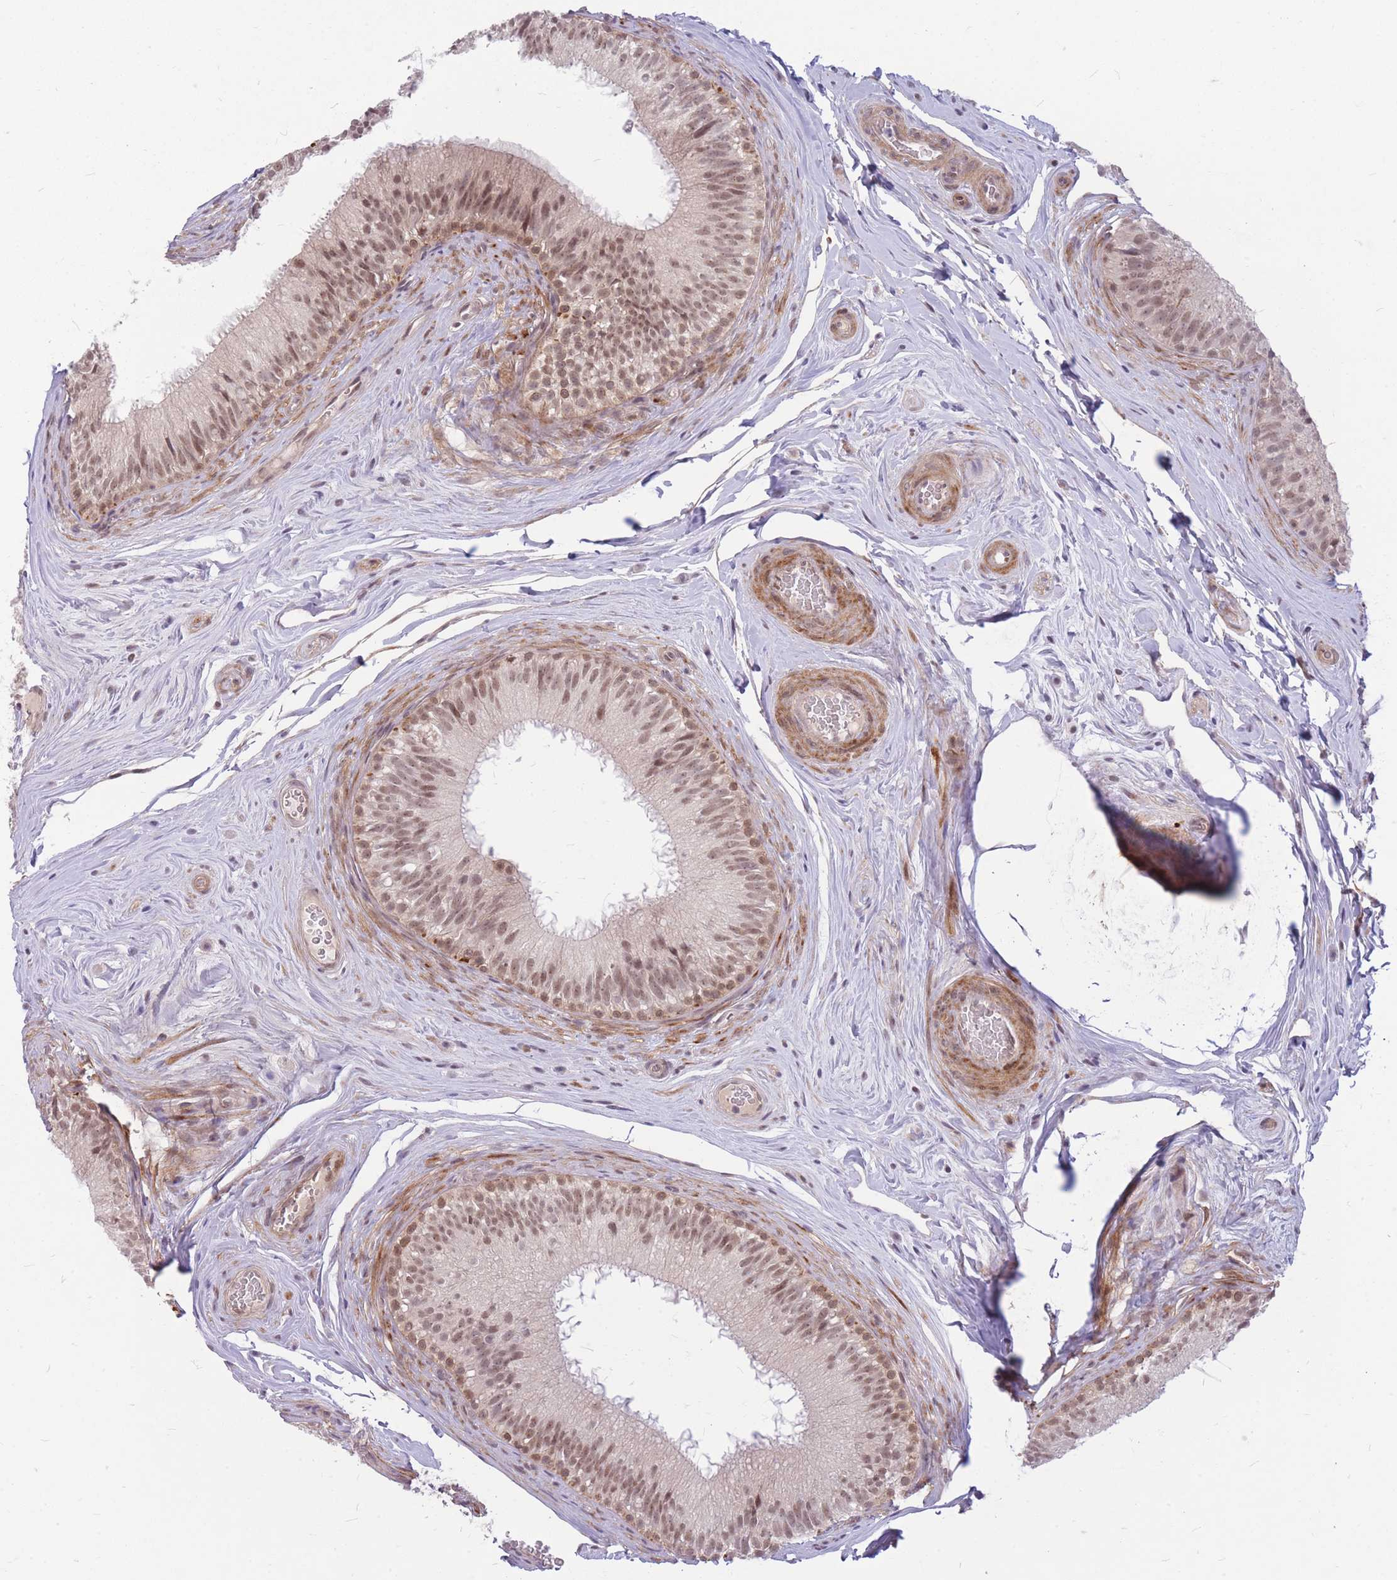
{"staining": {"intensity": "weak", "quantity": "25%-75%", "location": "nuclear"}, "tissue": "epididymis", "cell_type": "Glandular cells", "image_type": "normal", "snomed": [{"axis": "morphology", "description": "Normal tissue, NOS"}, {"axis": "topography", "description": "Epididymis"}], "caption": "The histopathology image demonstrates immunohistochemical staining of unremarkable epididymis. There is weak nuclear expression is present in about 25%-75% of glandular cells. The staining was performed using DAB (3,3'-diaminobenzidine) to visualize the protein expression in brown, while the nuclei were stained in blue with hematoxylin (Magnification: 20x).", "gene": "ERCC2", "patient": {"sex": "male", "age": 34}}